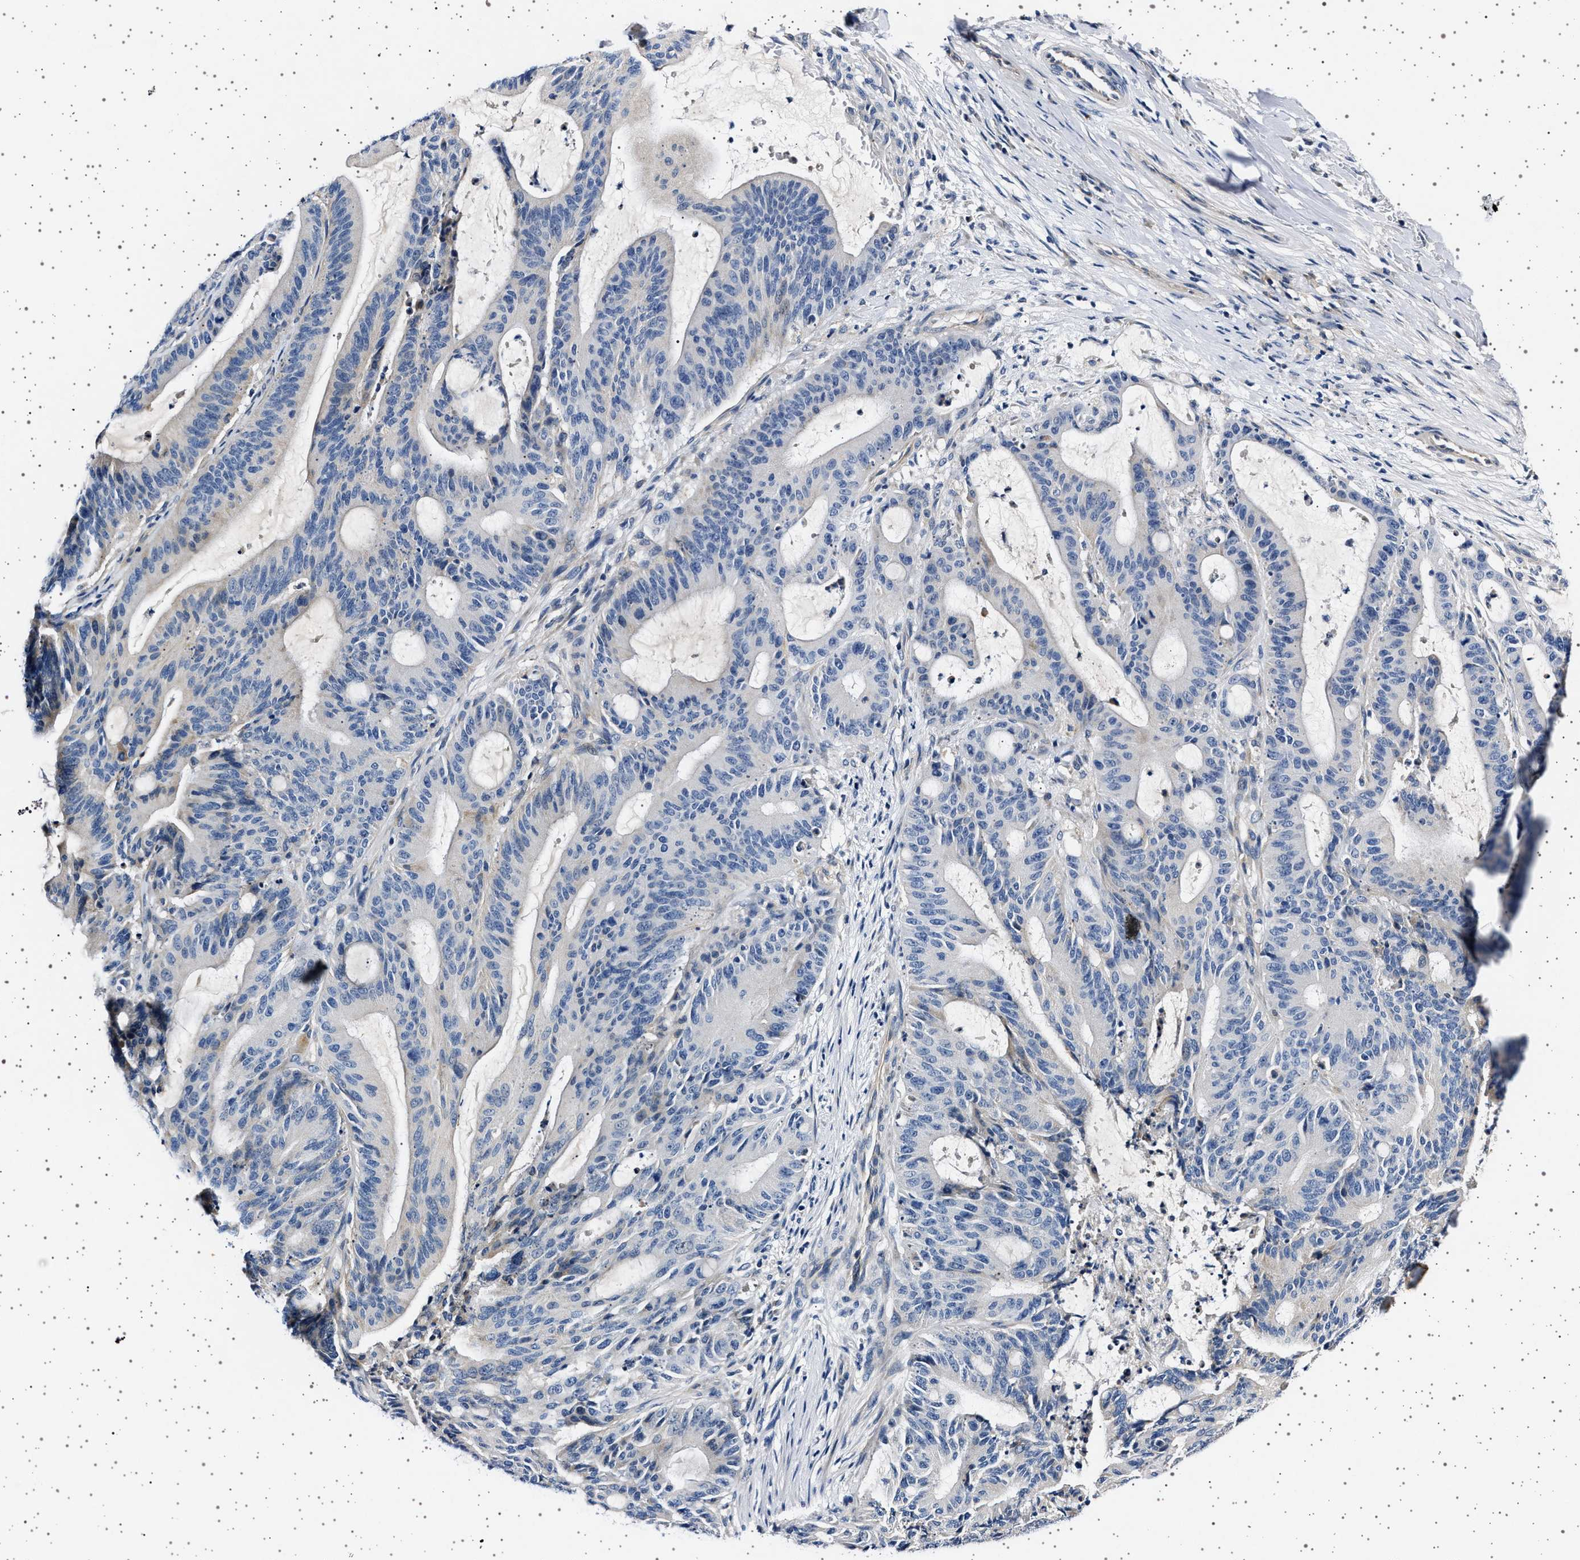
{"staining": {"intensity": "negative", "quantity": "none", "location": "none"}, "tissue": "liver cancer", "cell_type": "Tumor cells", "image_type": "cancer", "snomed": [{"axis": "morphology", "description": "Normal tissue, NOS"}, {"axis": "morphology", "description": "Cholangiocarcinoma"}, {"axis": "topography", "description": "Liver"}, {"axis": "topography", "description": "Peripheral nerve tissue"}], "caption": "IHC photomicrograph of neoplastic tissue: human liver cholangiocarcinoma stained with DAB shows no significant protein expression in tumor cells. (Stains: DAB (3,3'-diaminobenzidine) IHC with hematoxylin counter stain, Microscopy: brightfield microscopy at high magnification).", "gene": "TRMT10B", "patient": {"sex": "female", "age": 73}}